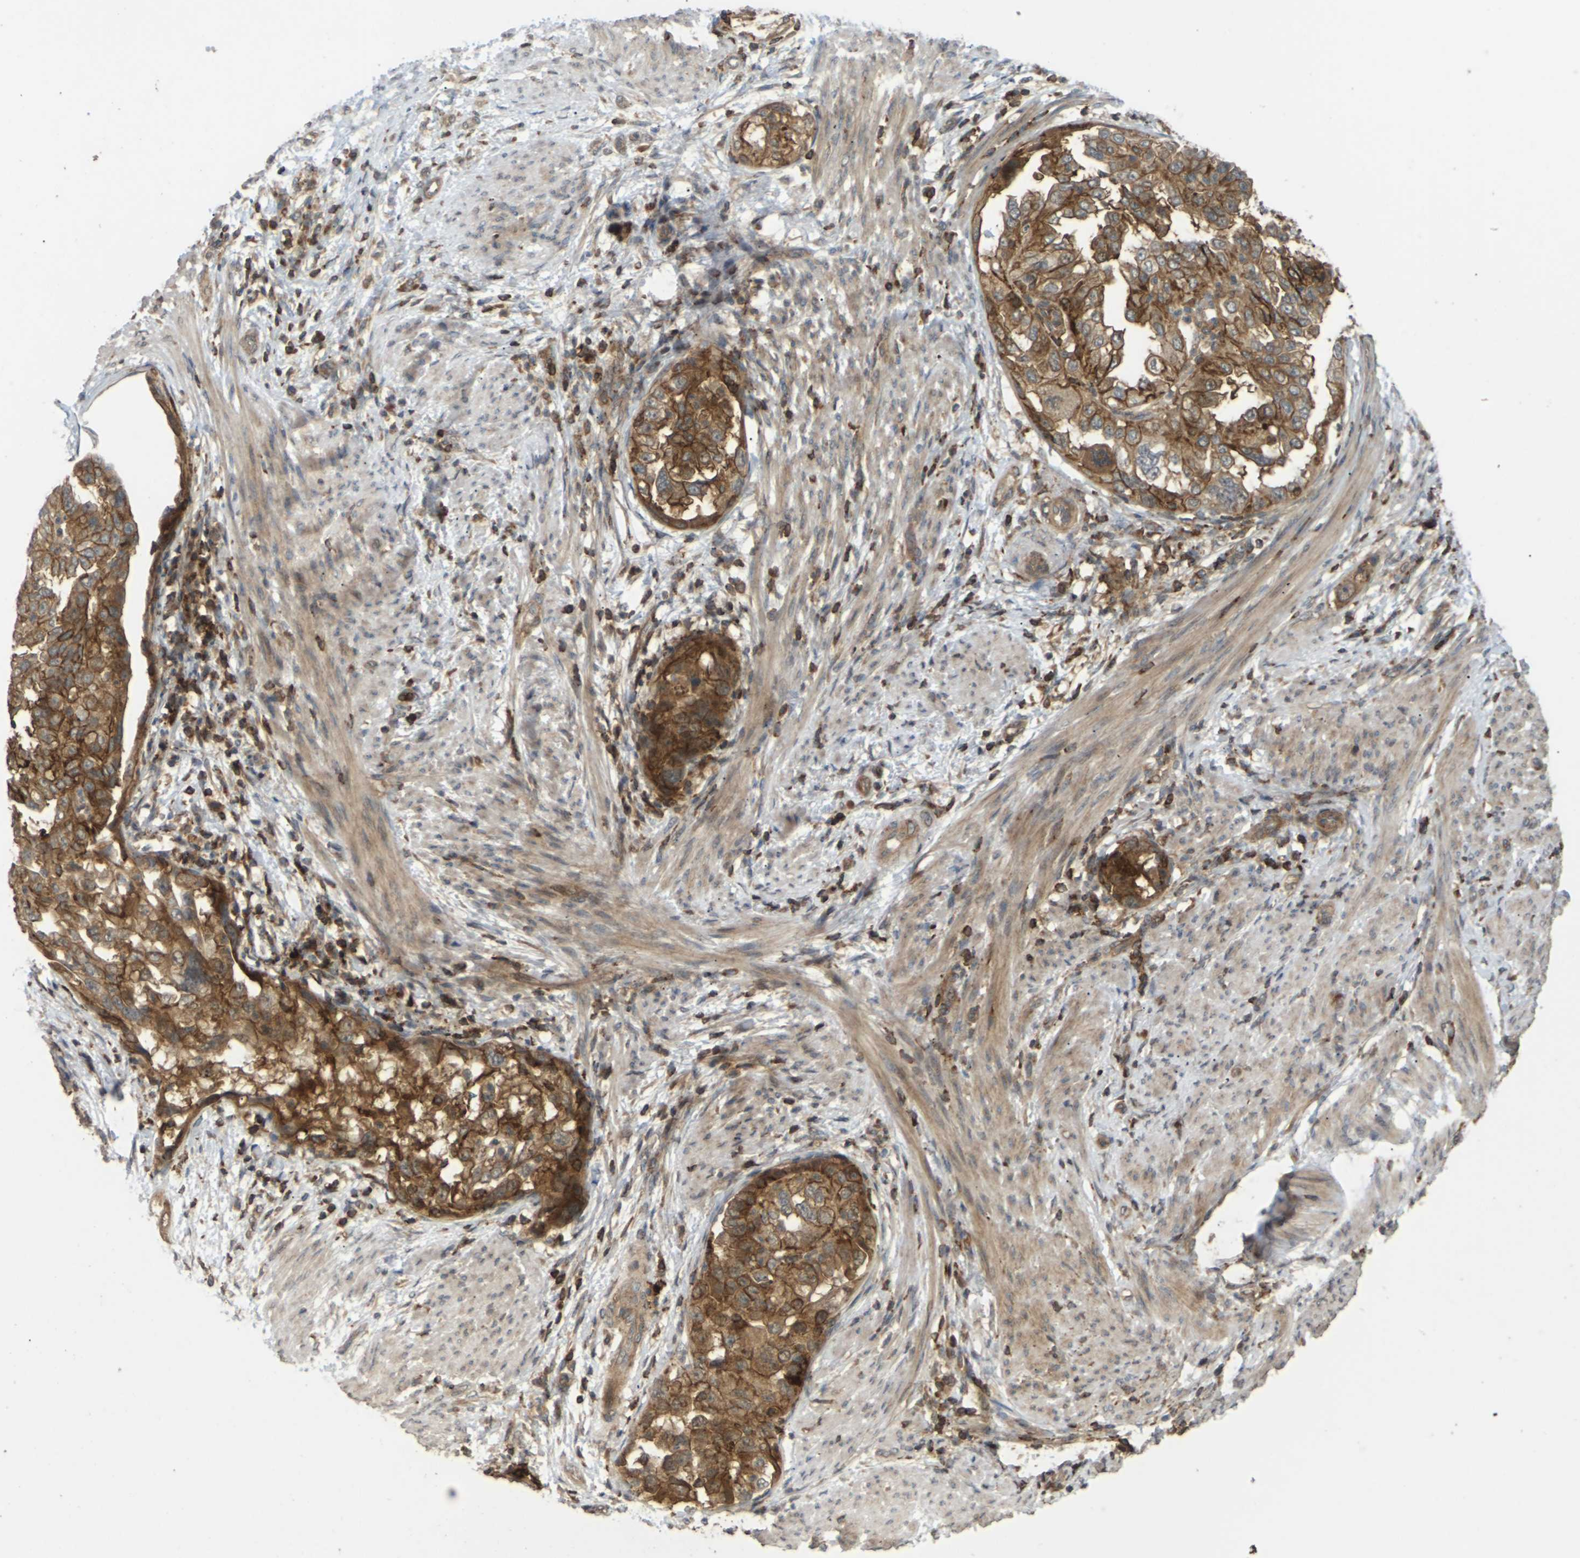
{"staining": {"intensity": "strong", "quantity": ">75%", "location": "cytoplasmic/membranous"}, "tissue": "endometrial cancer", "cell_type": "Tumor cells", "image_type": "cancer", "snomed": [{"axis": "morphology", "description": "Adenocarcinoma, NOS"}, {"axis": "topography", "description": "Endometrium"}], "caption": "This is a histology image of immunohistochemistry staining of adenocarcinoma (endometrial), which shows strong expression in the cytoplasmic/membranous of tumor cells.", "gene": "KSR1", "patient": {"sex": "female", "age": 85}}